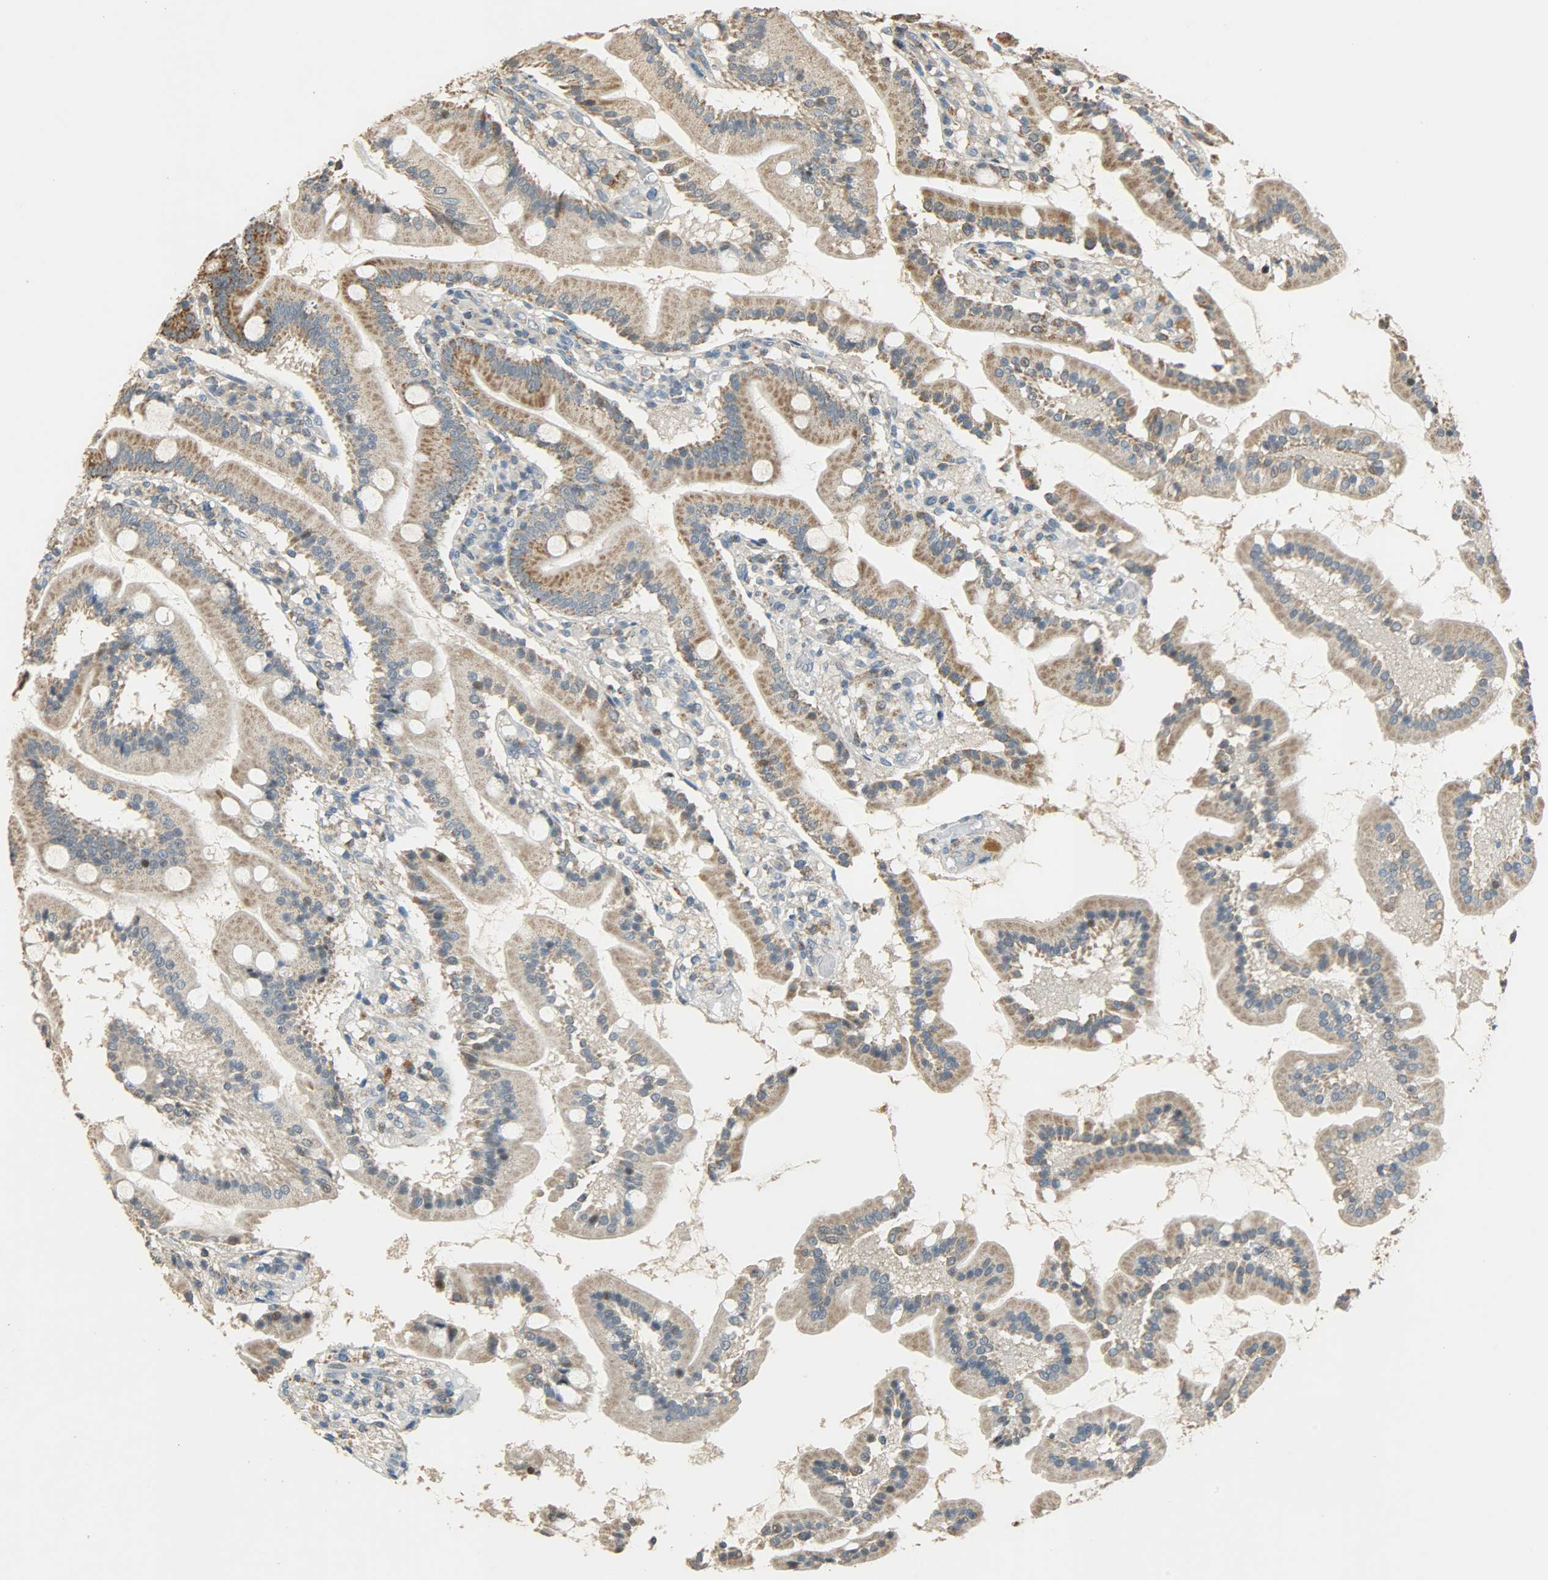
{"staining": {"intensity": "strong", "quantity": ">75%", "location": "cytoplasmic/membranous"}, "tissue": "duodenum", "cell_type": "Glandular cells", "image_type": "normal", "snomed": [{"axis": "morphology", "description": "Normal tissue, NOS"}, {"axis": "topography", "description": "Duodenum"}], "caption": "A brown stain labels strong cytoplasmic/membranous staining of a protein in glandular cells of normal human duodenum. The protein of interest is shown in brown color, while the nuclei are stained blue.", "gene": "HDHD5", "patient": {"sex": "female", "age": 64}}